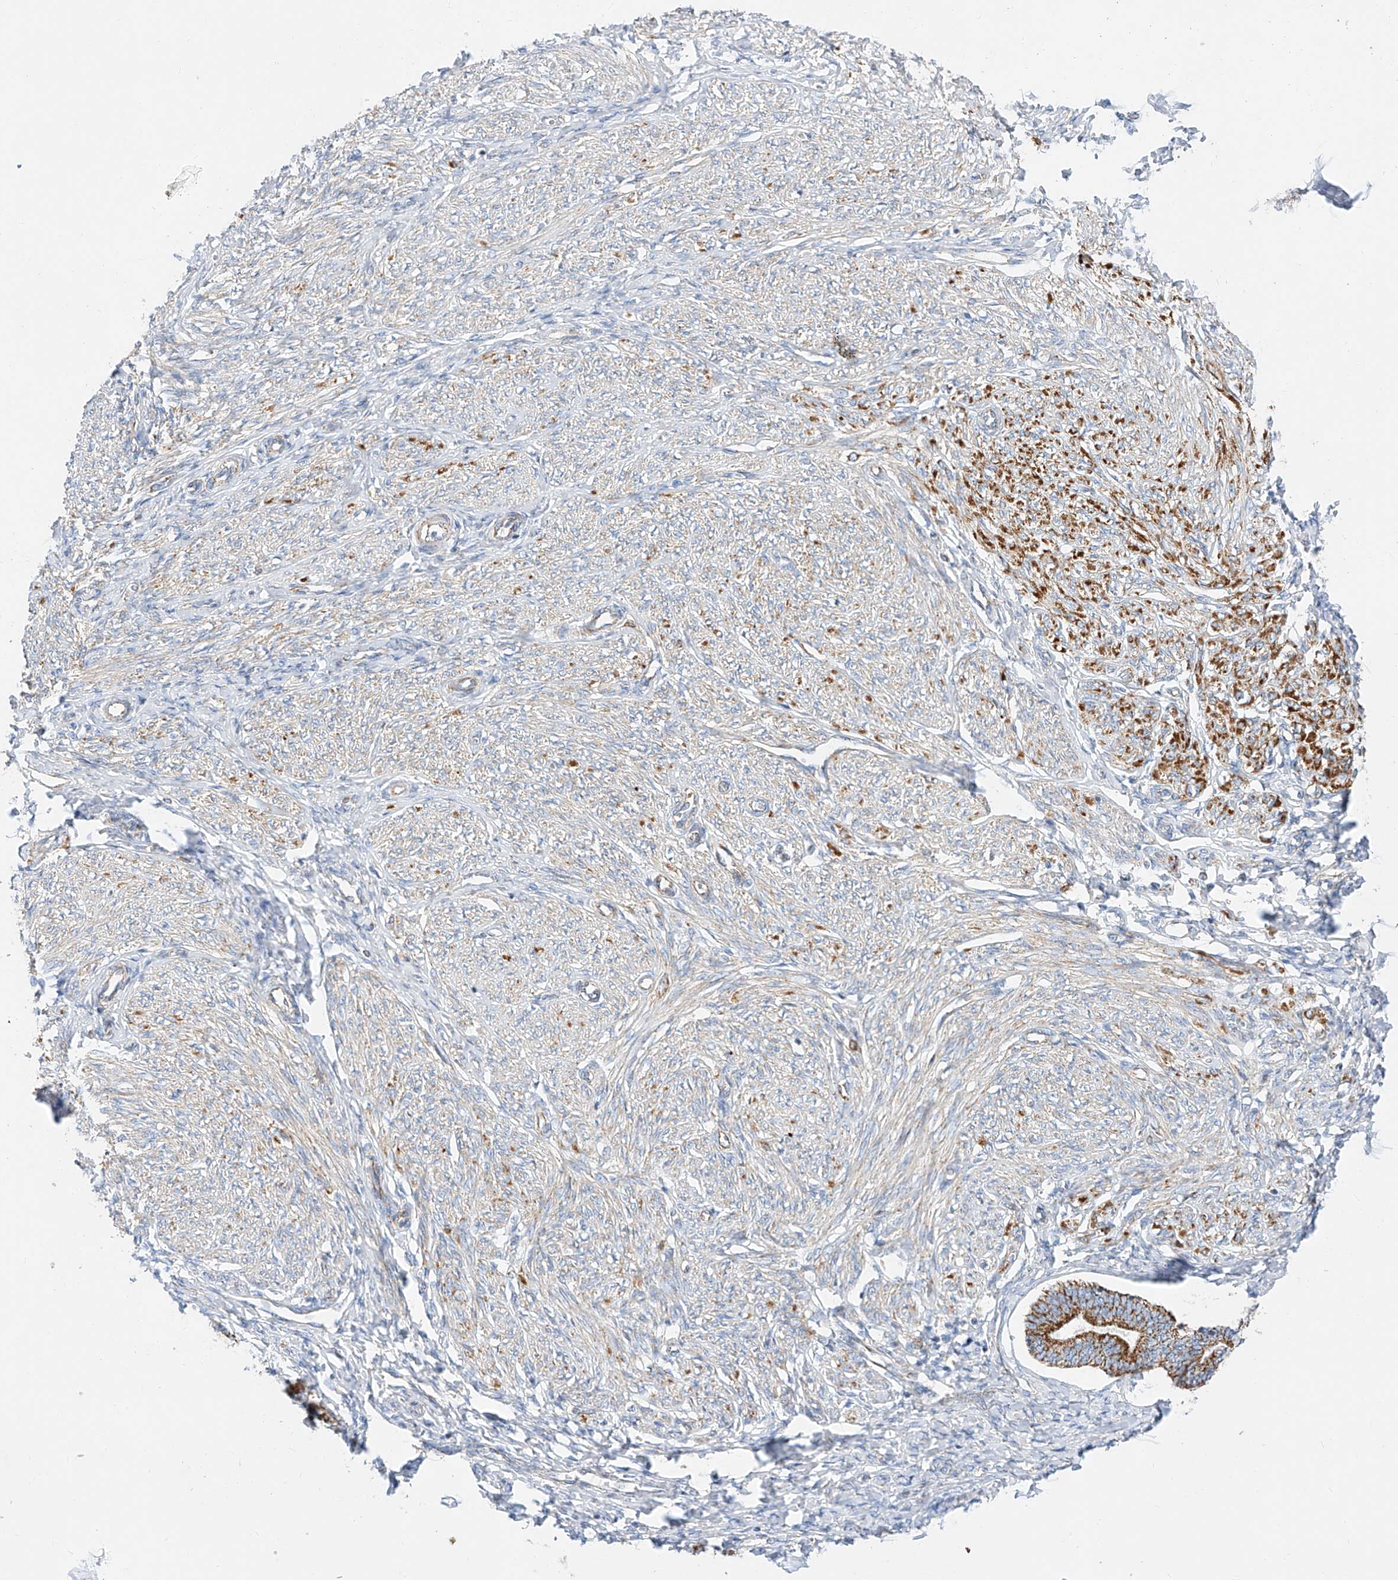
{"staining": {"intensity": "moderate", "quantity": "<25%", "location": "cytoplasmic/membranous"}, "tissue": "endometrium", "cell_type": "Cells in endometrial stroma", "image_type": "normal", "snomed": [{"axis": "morphology", "description": "Normal tissue, NOS"}, {"axis": "topography", "description": "Endometrium"}], "caption": "Endometrium stained with DAB immunohistochemistry exhibits low levels of moderate cytoplasmic/membranous expression in about <25% of cells in endometrial stroma.", "gene": "CST9", "patient": {"sex": "female", "age": 72}}